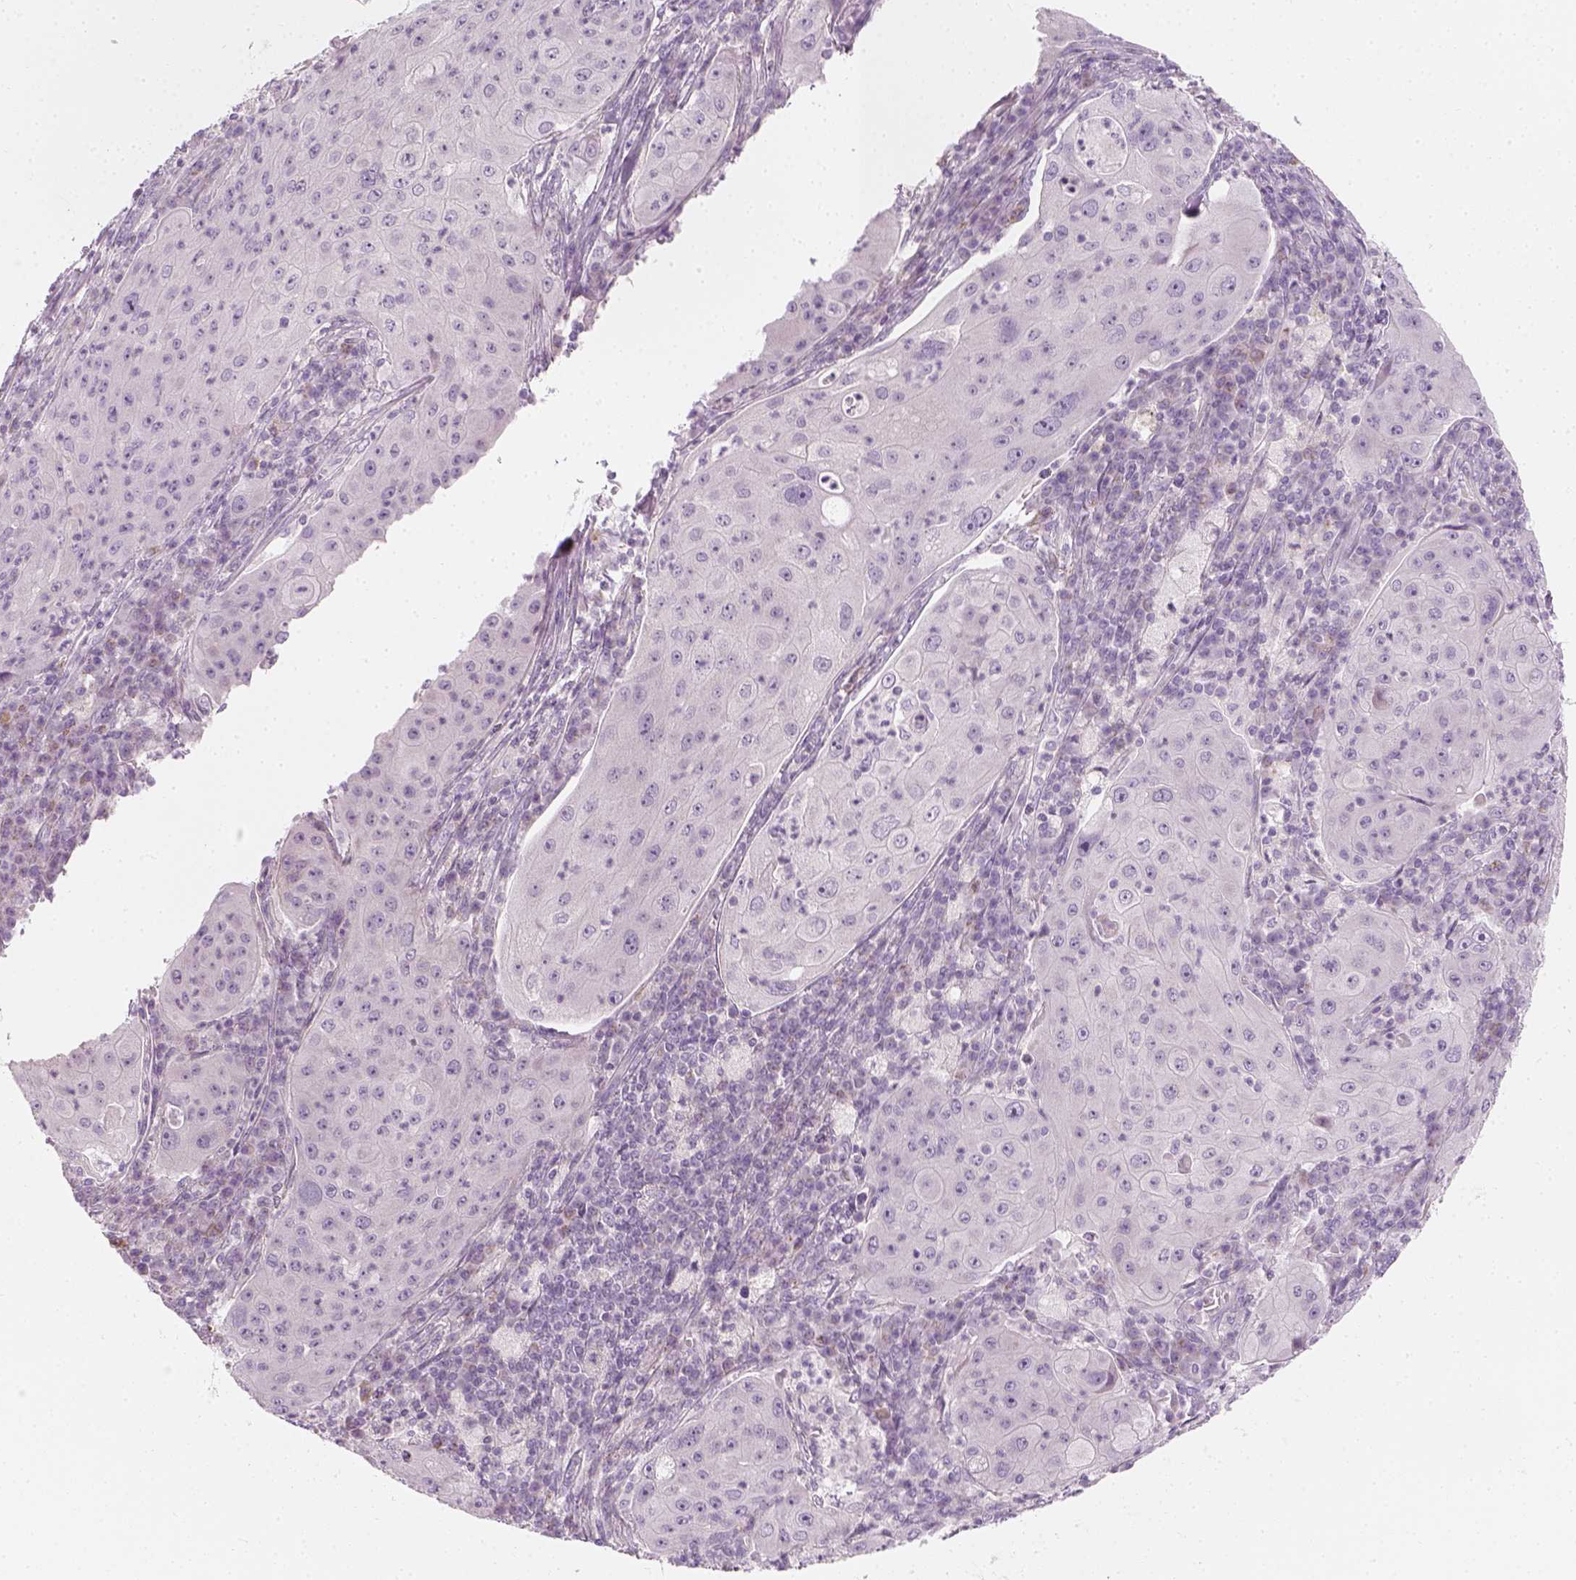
{"staining": {"intensity": "negative", "quantity": "none", "location": "none"}, "tissue": "lung cancer", "cell_type": "Tumor cells", "image_type": "cancer", "snomed": [{"axis": "morphology", "description": "Squamous cell carcinoma, NOS"}, {"axis": "topography", "description": "Lung"}], "caption": "This image is of lung cancer (squamous cell carcinoma) stained with immunohistochemistry (IHC) to label a protein in brown with the nuclei are counter-stained blue. There is no positivity in tumor cells.", "gene": "PRAME", "patient": {"sex": "female", "age": 59}}